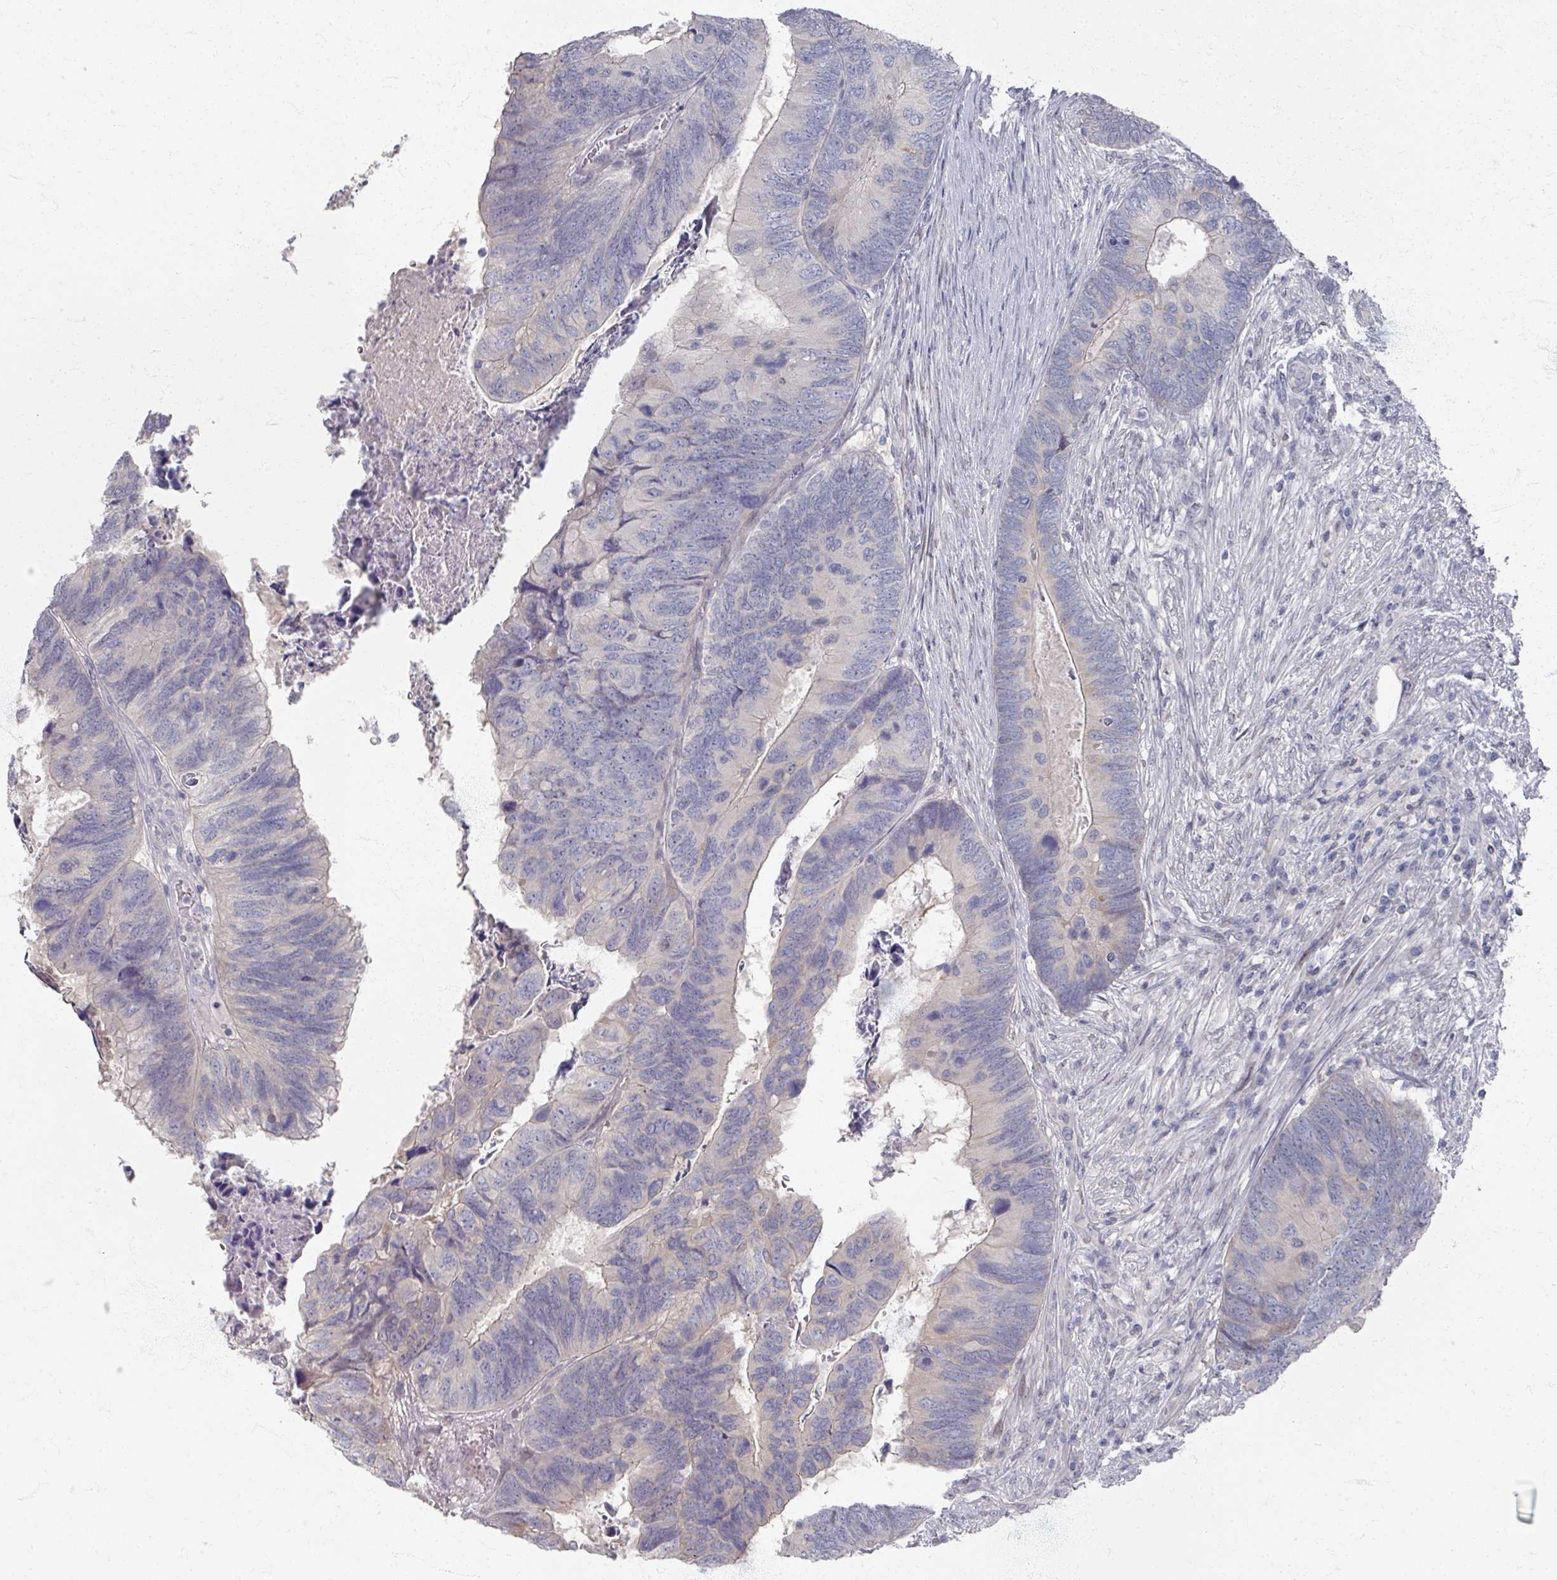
{"staining": {"intensity": "negative", "quantity": "none", "location": "none"}, "tissue": "colorectal cancer", "cell_type": "Tumor cells", "image_type": "cancer", "snomed": [{"axis": "morphology", "description": "Adenocarcinoma, NOS"}, {"axis": "topography", "description": "Colon"}], "caption": "Human colorectal cancer stained for a protein using immunohistochemistry reveals no positivity in tumor cells.", "gene": "TTYH3", "patient": {"sex": "female", "age": 67}}